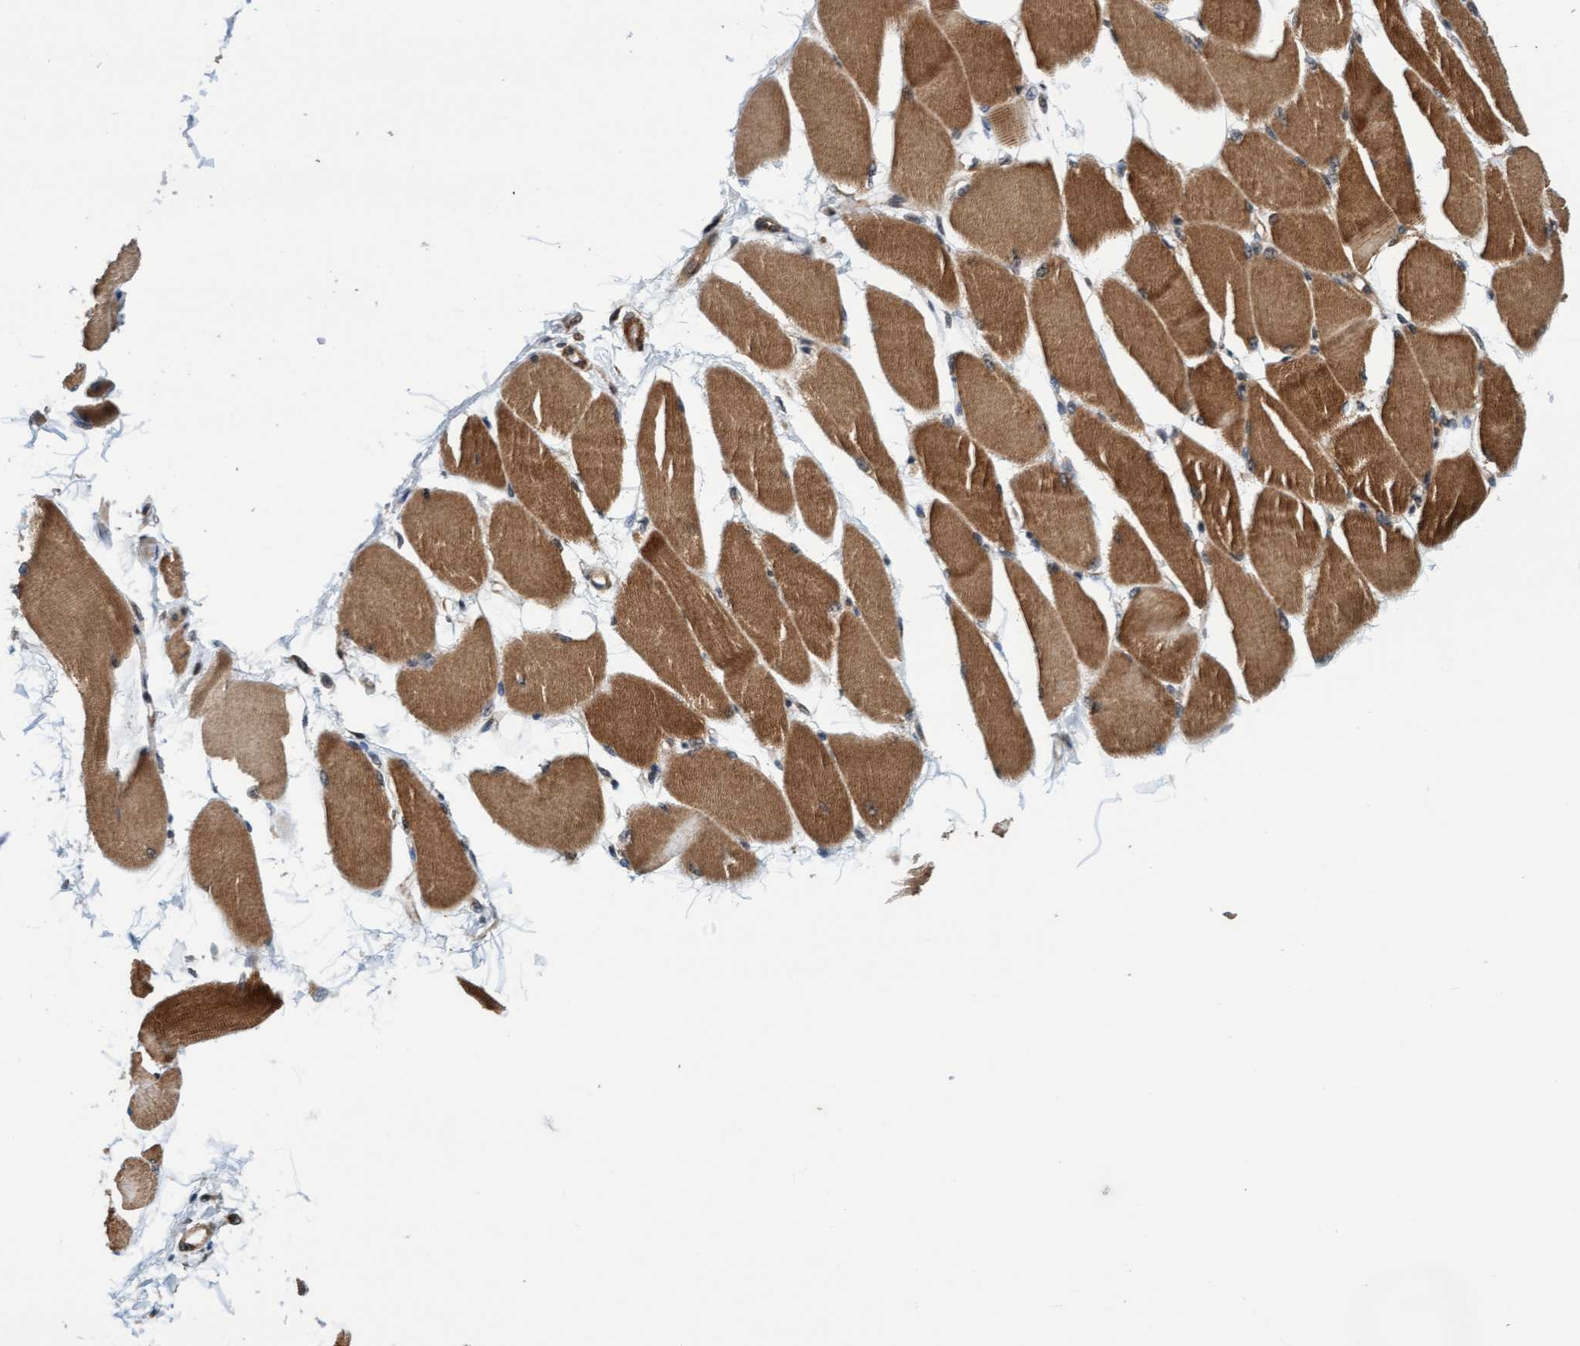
{"staining": {"intensity": "strong", "quantity": ">75%", "location": "cytoplasmic/membranous"}, "tissue": "skeletal muscle", "cell_type": "Myocytes", "image_type": "normal", "snomed": [{"axis": "morphology", "description": "Normal tissue, NOS"}, {"axis": "topography", "description": "Skeletal muscle"}, {"axis": "topography", "description": "Peripheral nerve tissue"}], "caption": "Myocytes display strong cytoplasmic/membranous positivity in about >75% of cells in benign skeletal muscle.", "gene": "STXBP4", "patient": {"sex": "female", "age": 84}}